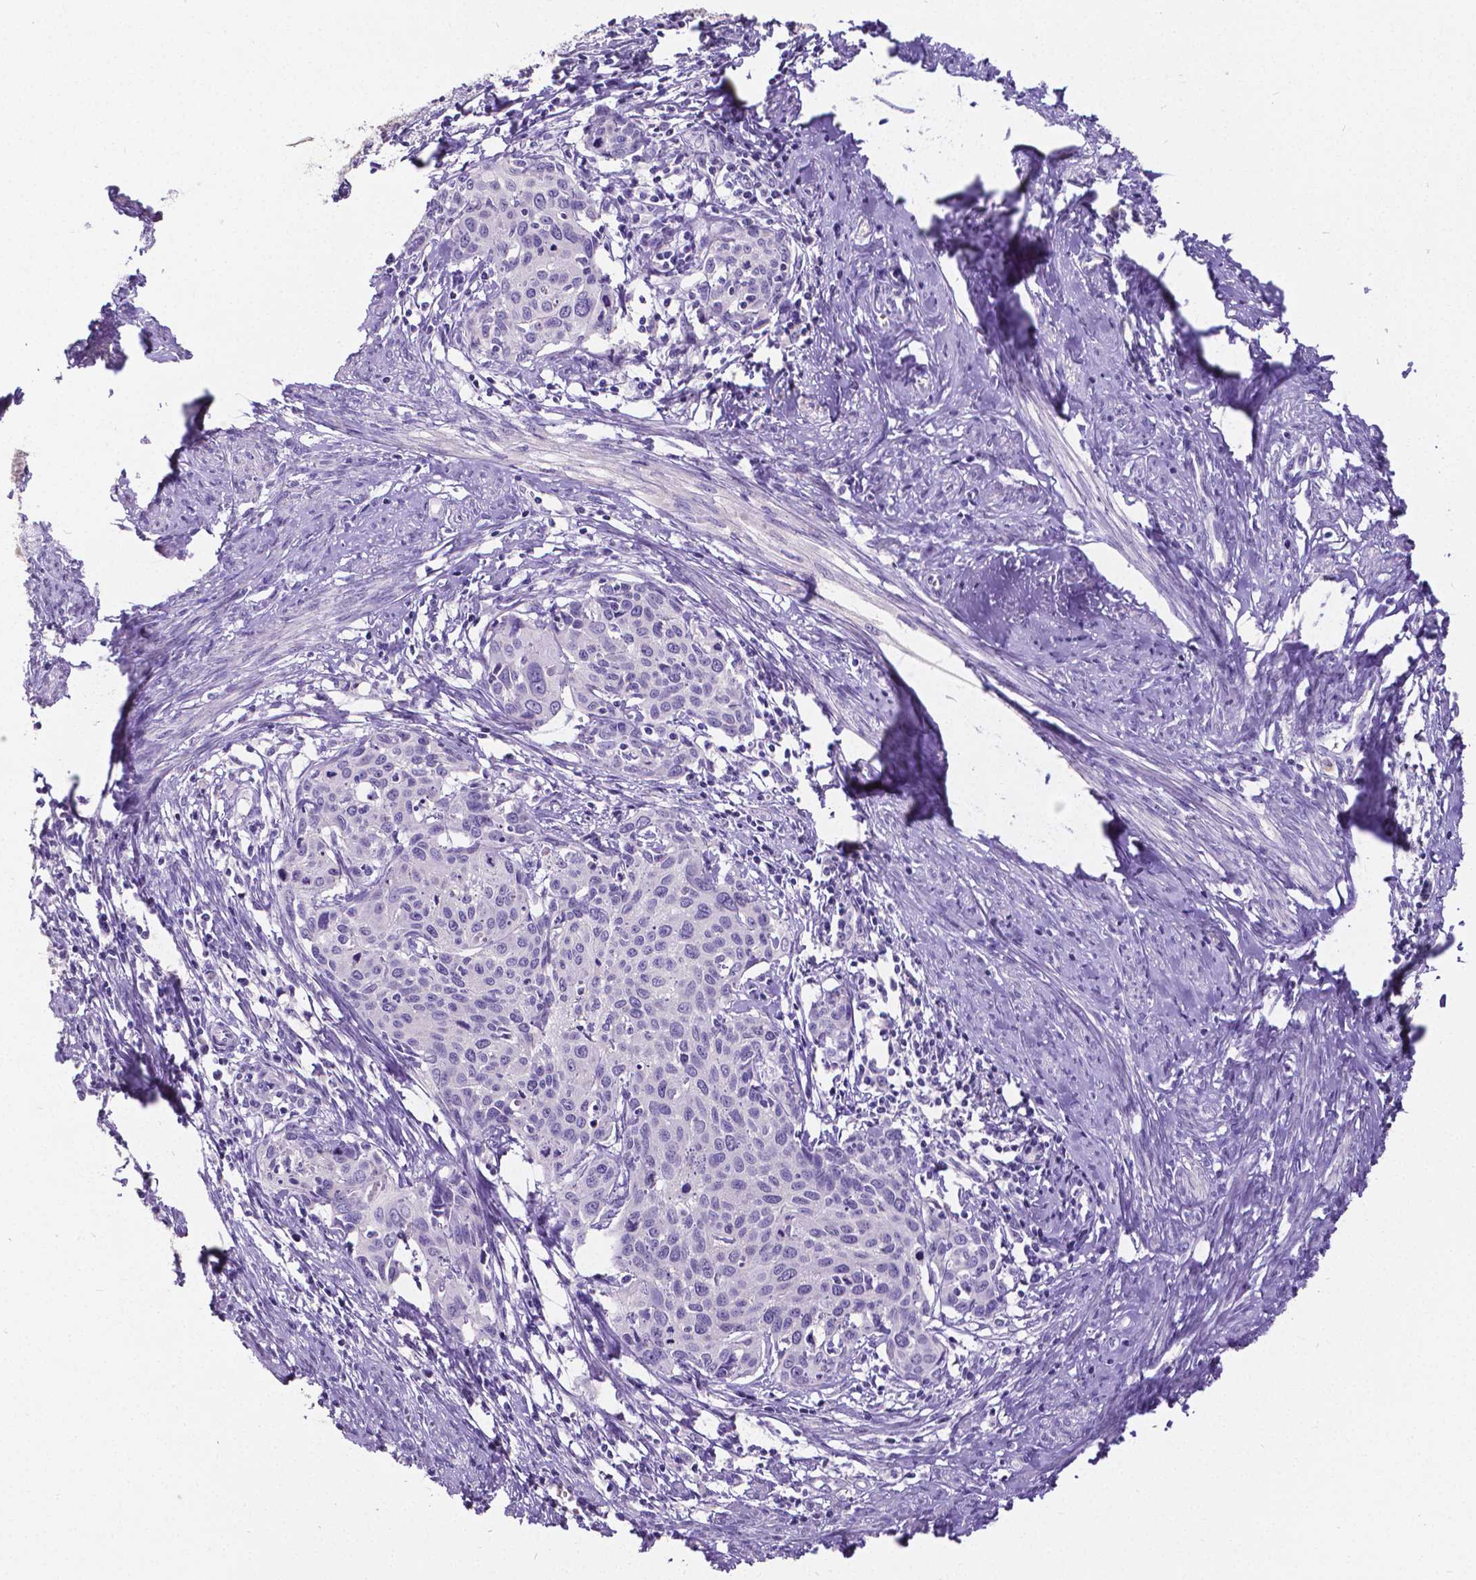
{"staining": {"intensity": "negative", "quantity": "none", "location": "none"}, "tissue": "cervical cancer", "cell_type": "Tumor cells", "image_type": "cancer", "snomed": [{"axis": "morphology", "description": "Squamous cell carcinoma, NOS"}, {"axis": "topography", "description": "Cervix"}], "caption": "Immunohistochemistry (IHC) micrograph of human cervical squamous cell carcinoma stained for a protein (brown), which demonstrates no expression in tumor cells.", "gene": "SATB2", "patient": {"sex": "female", "age": 62}}